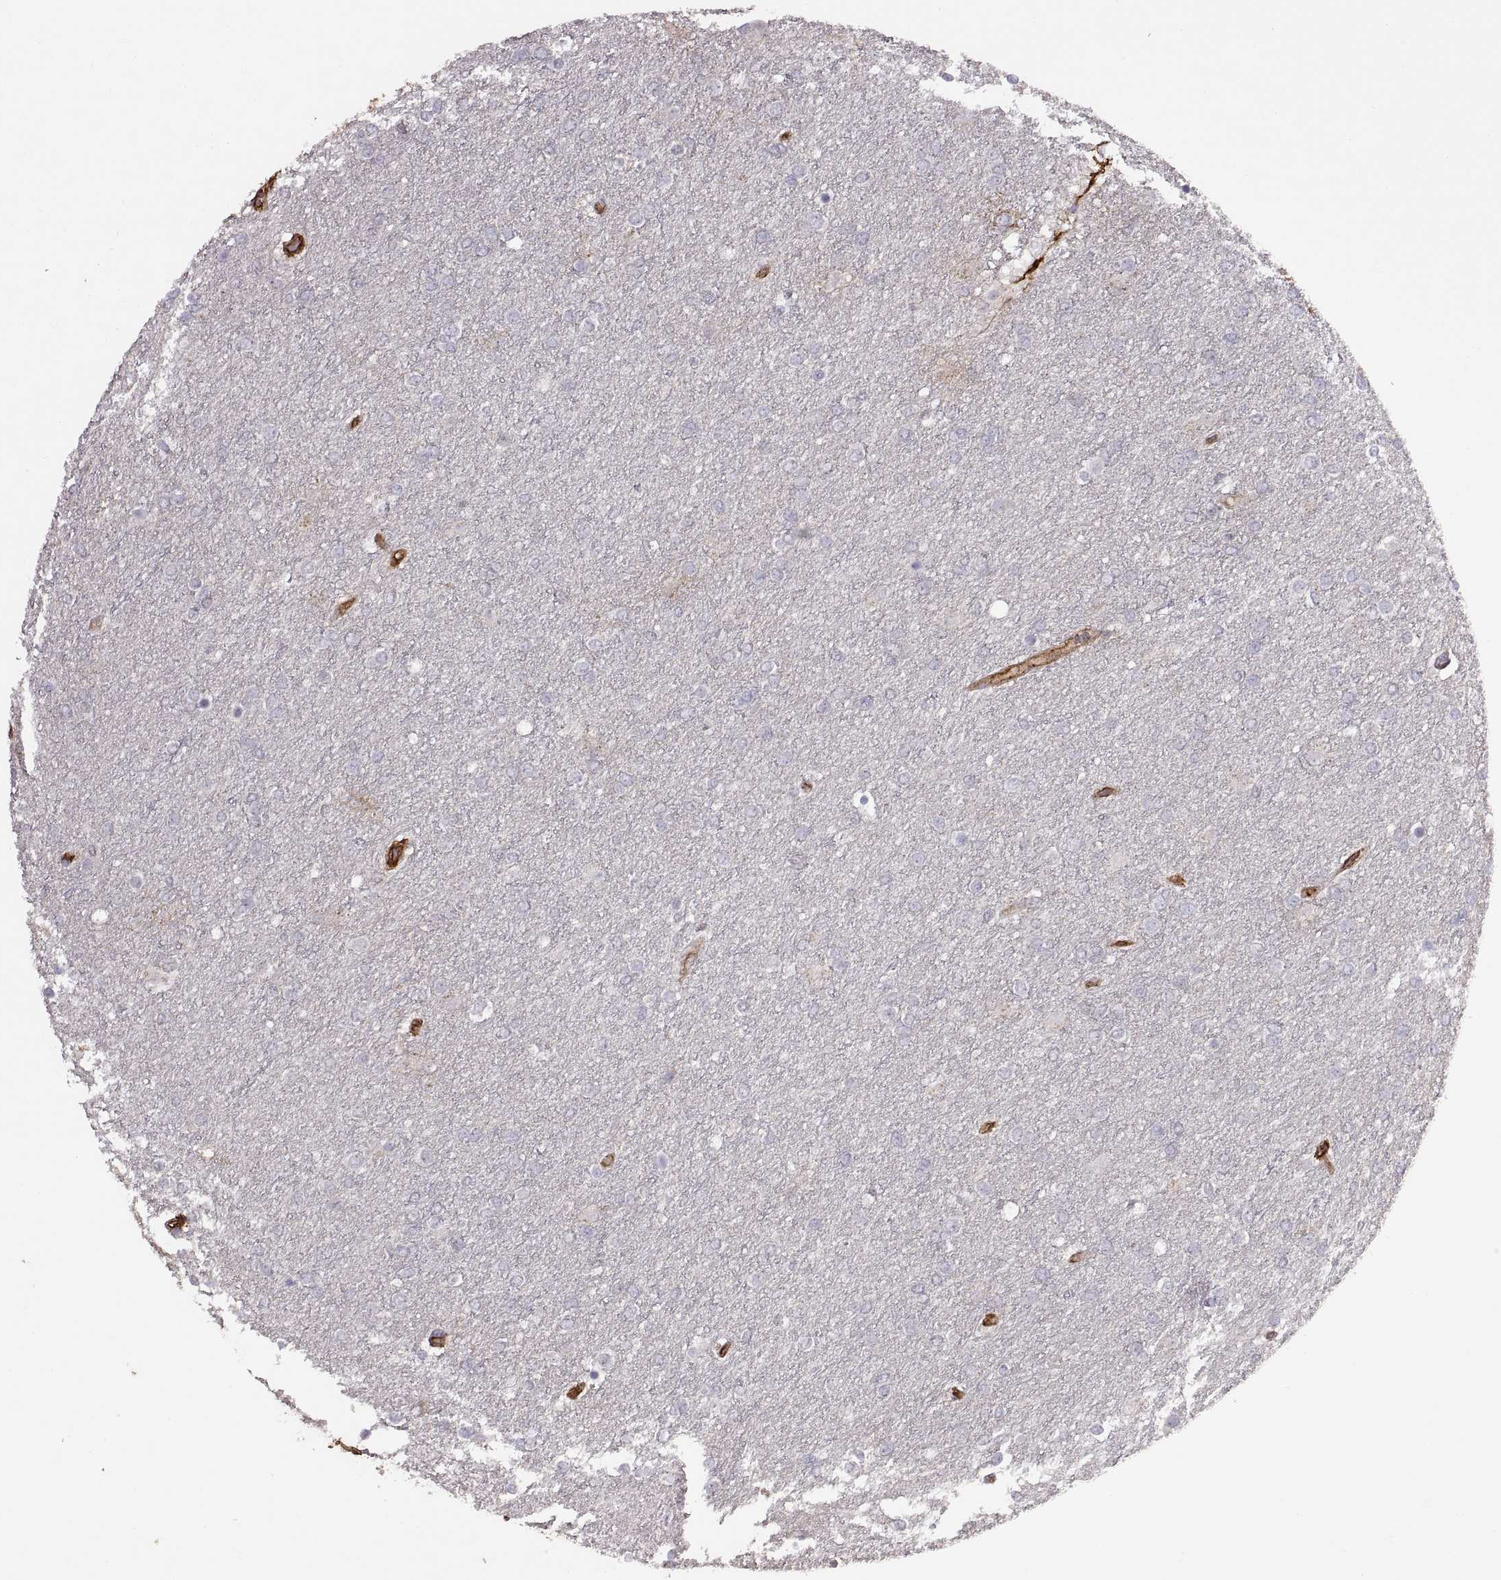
{"staining": {"intensity": "negative", "quantity": "none", "location": "none"}, "tissue": "glioma", "cell_type": "Tumor cells", "image_type": "cancer", "snomed": [{"axis": "morphology", "description": "Glioma, malignant, High grade"}, {"axis": "topography", "description": "Brain"}], "caption": "Immunohistochemistry (IHC) of glioma shows no positivity in tumor cells.", "gene": "S100A10", "patient": {"sex": "female", "age": 61}}